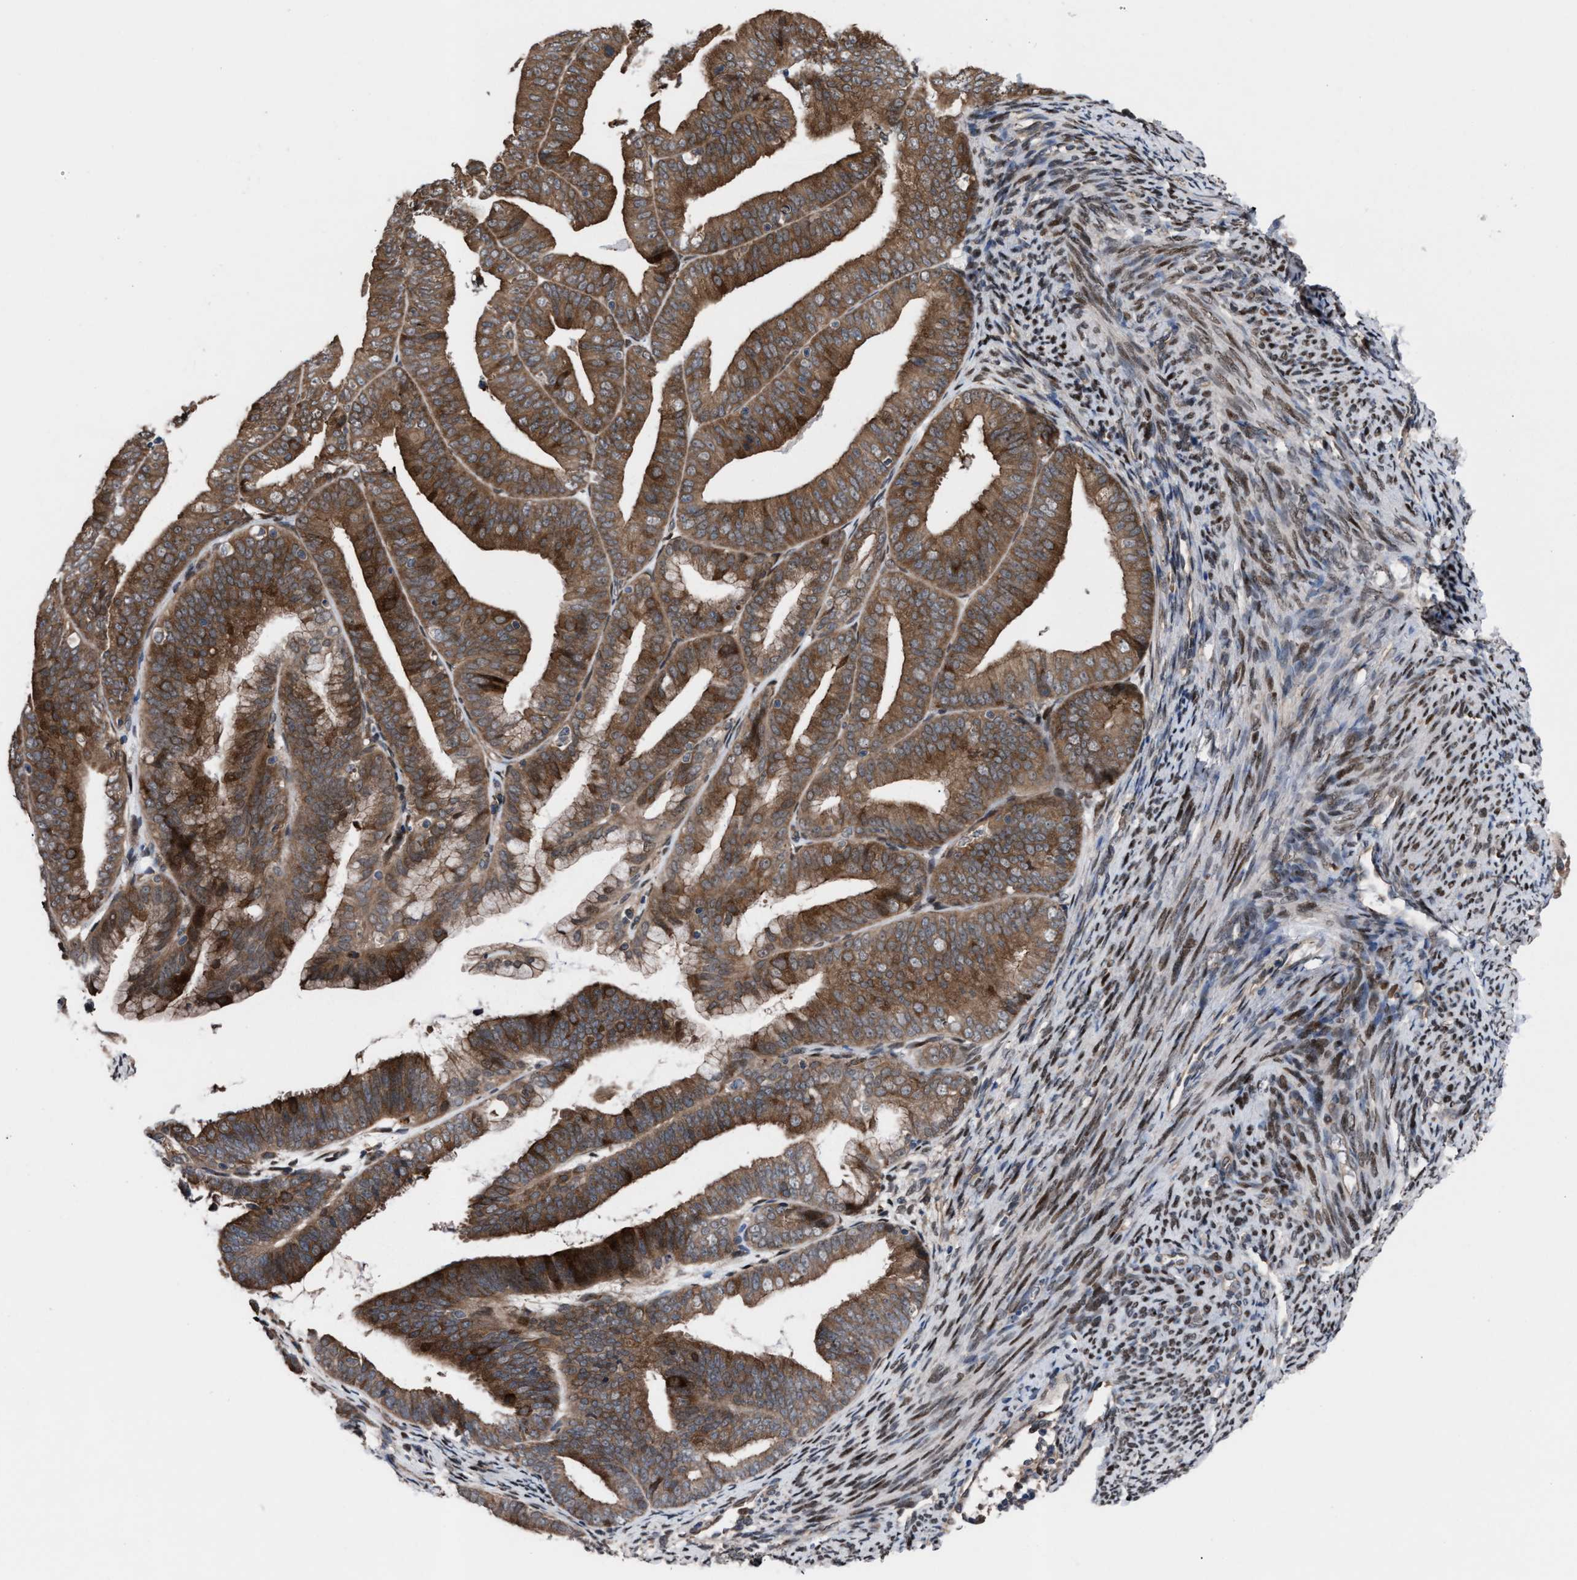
{"staining": {"intensity": "moderate", "quantity": ">75%", "location": "cytoplasmic/membranous"}, "tissue": "endometrial cancer", "cell_type": "Tumor cells", "image_type": "cancer", "snomed": [{"axis": "morphology", "description": "Adenocarcinoma, NOS"}, {"axis": "topography", "description": "Endometrium"}], "caption": "Protein expression by immunohistochemistry displays moderate cytoplasmic/membranous positivity in about >75% of tumor cells in endometrial cancer (adenocarcinoma).", "gene": "TP53BP2", "patient": {"sex": "female", "age": 63}}